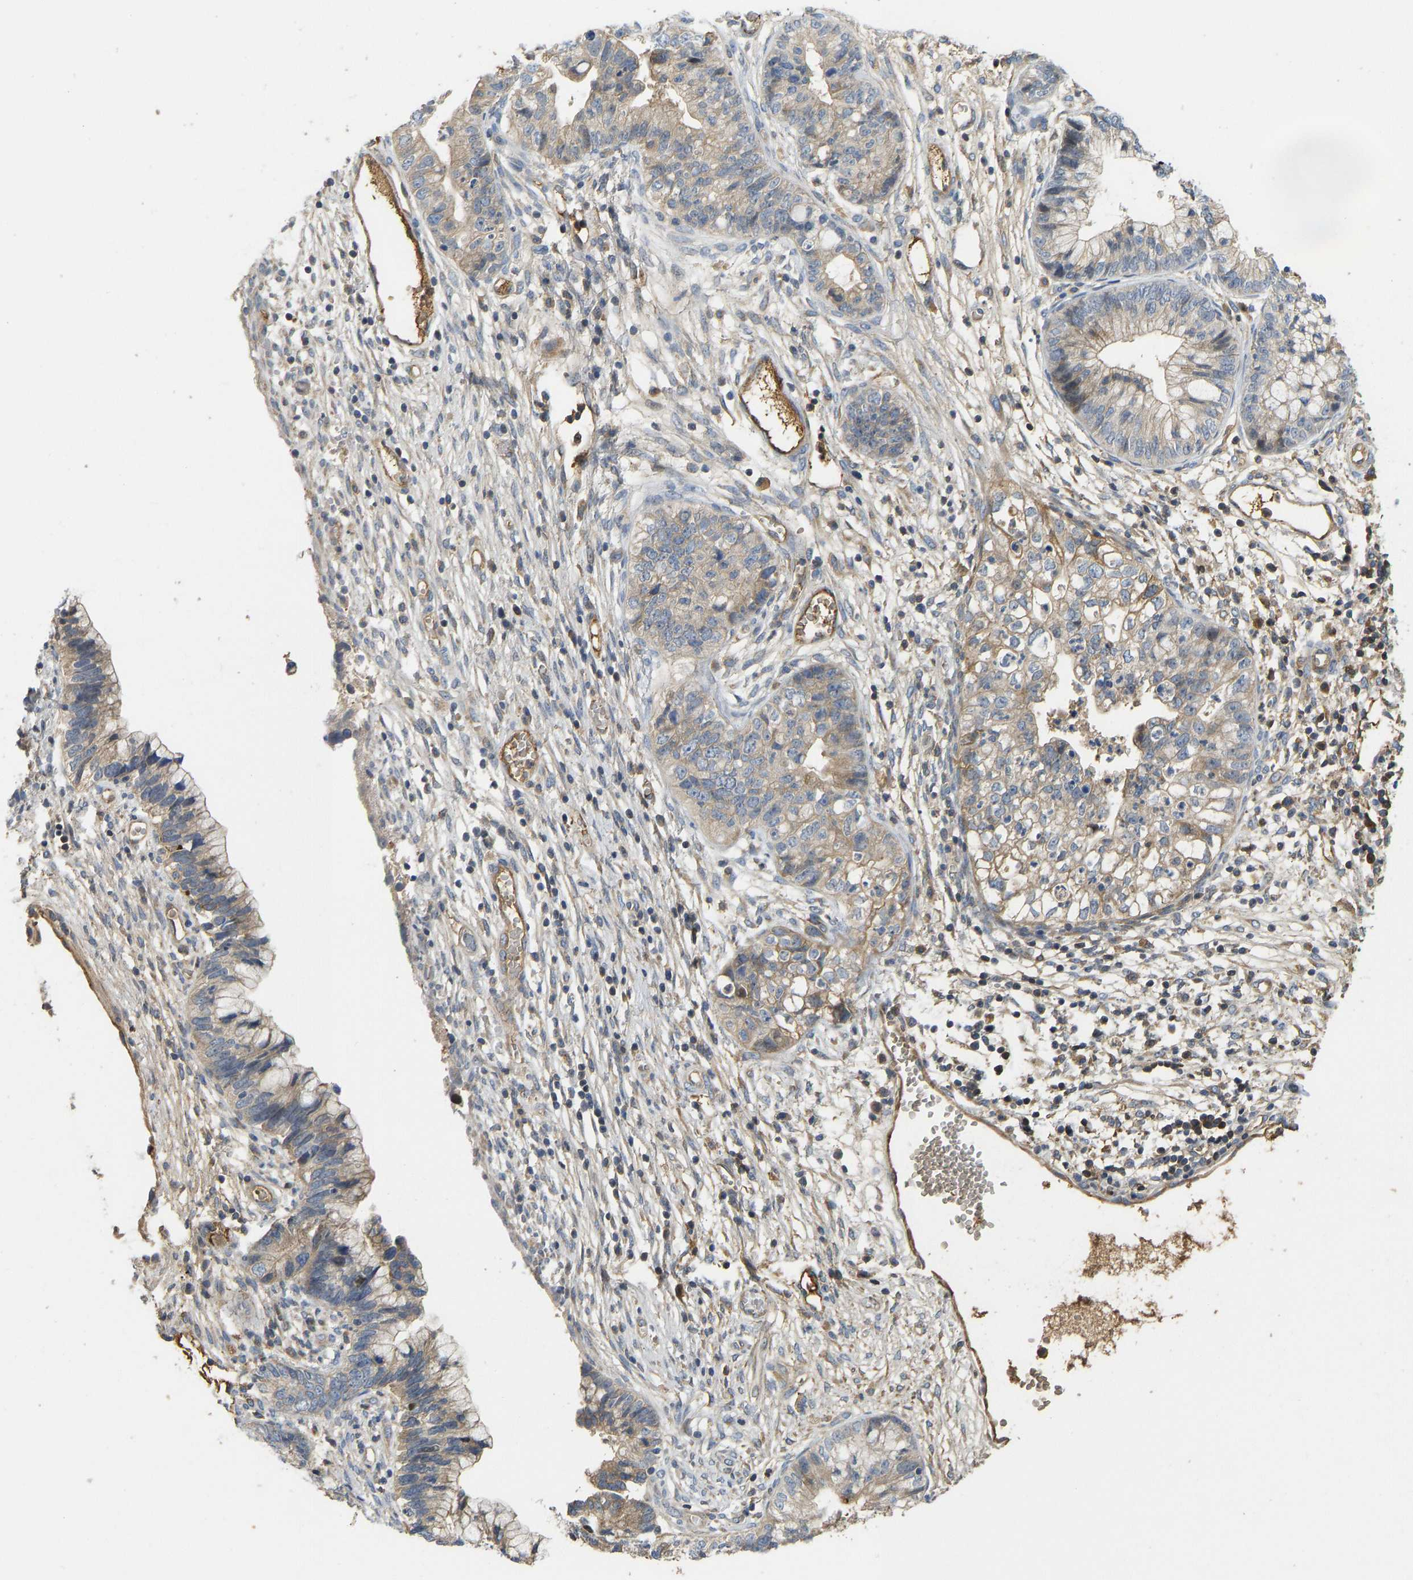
{"staining": {"intensity": "weak", "quantity": ">75%", "location": "cytoplasmic/membranous"}, "tissue": "cervical cancer", "cell_type": "Tumor cells", "image_type": "cancer", "snomed": [{"axis": "morphology", "description": "Adenocarcinoma, NOS"}, {"axis": "topography", "description": "Cervix"}], "caption": "Cervical cancer (adenocarcinoma) stained with IHC shows weak cytoplasmic/membranous expression in about >75% of tumor cells.", "gene": "VCPKMT", "patient": {"sex": "female", "age": 44}}